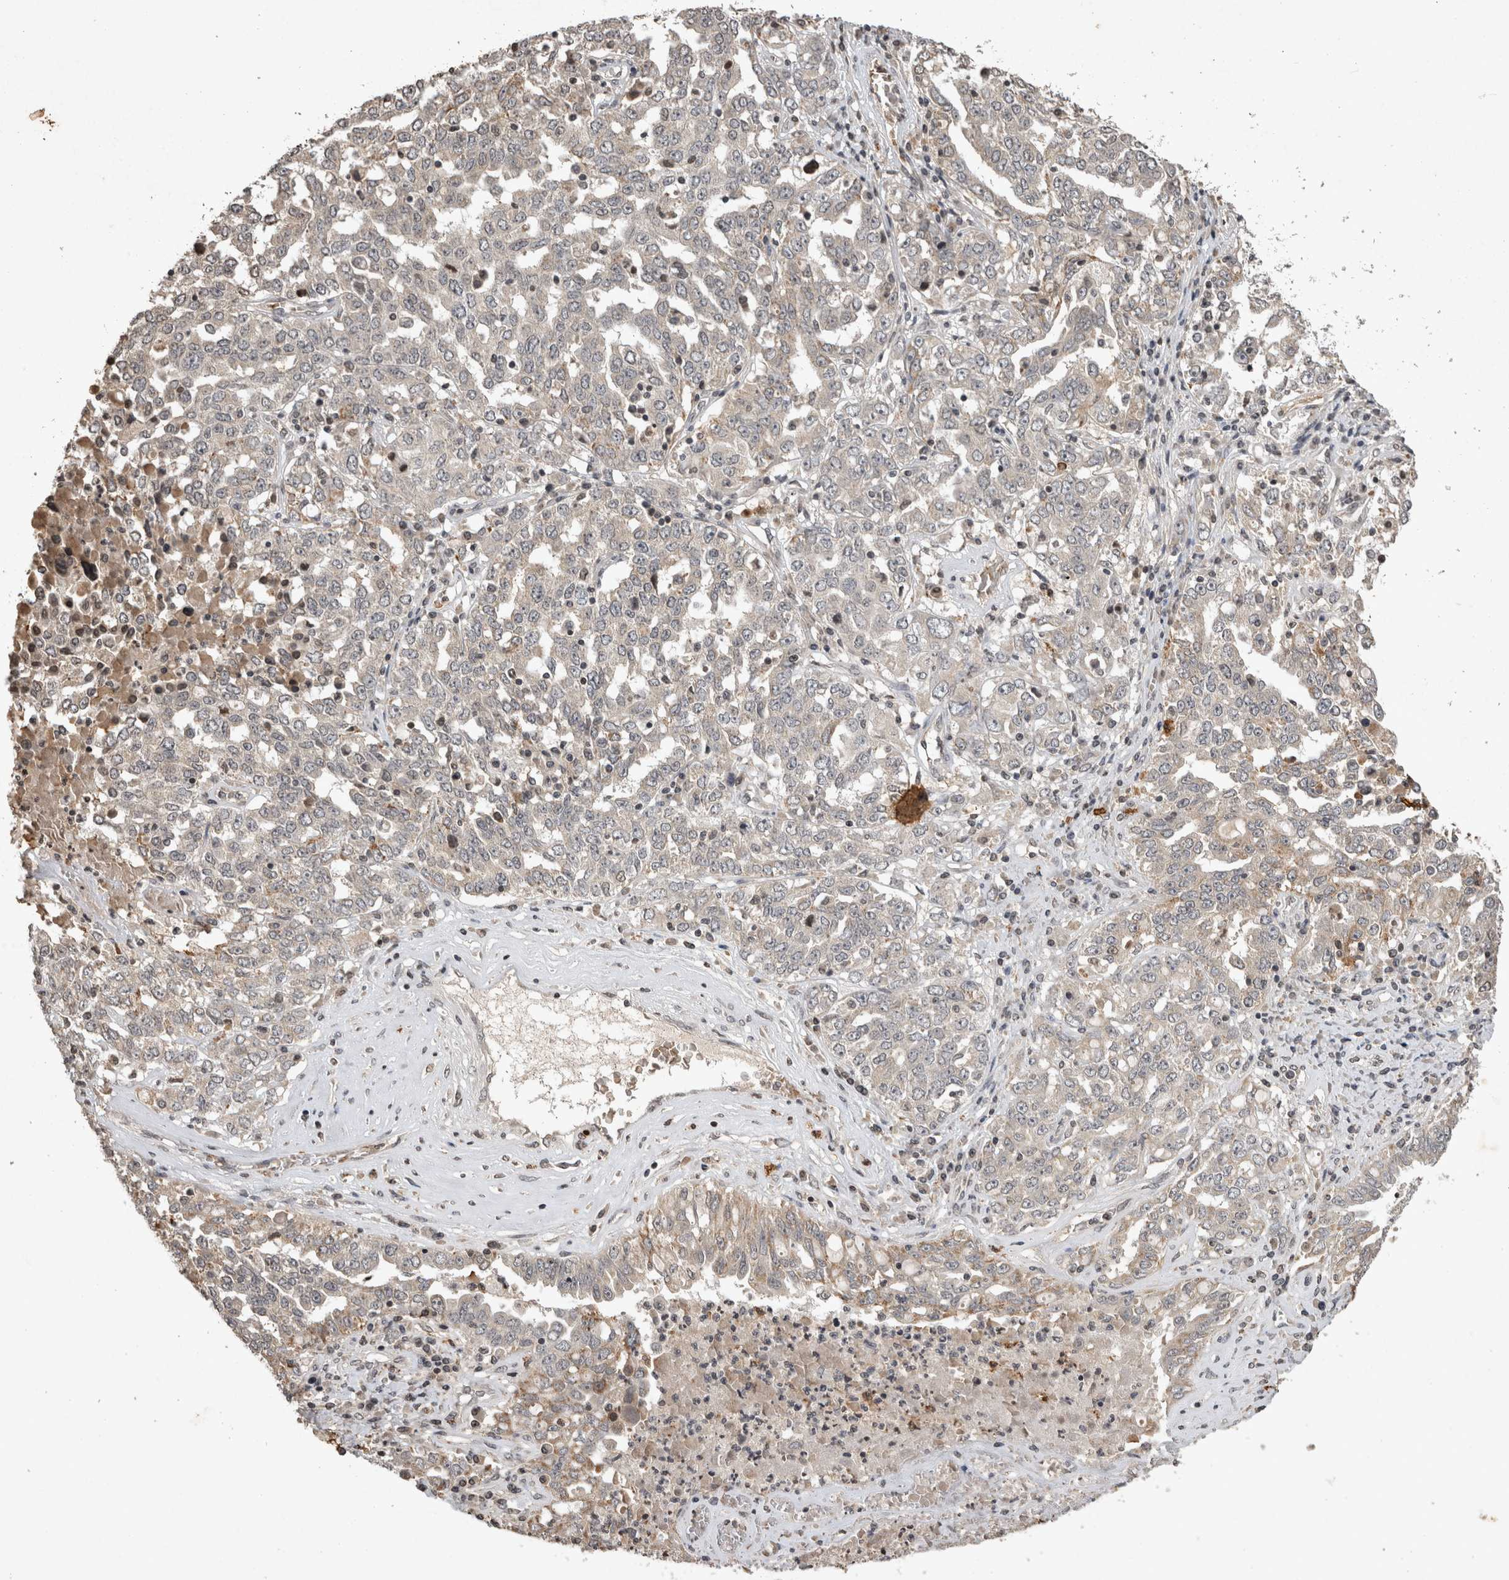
{"staining": {"intensity": "negative", "quantity": "none", "location": "none"}, "tissue": "ovarian cancer", "cell_type": "Tumor cells", "image_type": "cancer", "snomed": [{"axis": "morphology", "description": "Carcinoma, endometroid"}, {"axis": "topography", "description": "Ovary"}], "caption": "A high-resolution image shows immunohistochemistry staining of ovarian cancer (endometroid carcinoma), which exhibits no significant expression in tumor cells.", "gene": "HRK", "patient": {"sex": "female", "age": 62}}